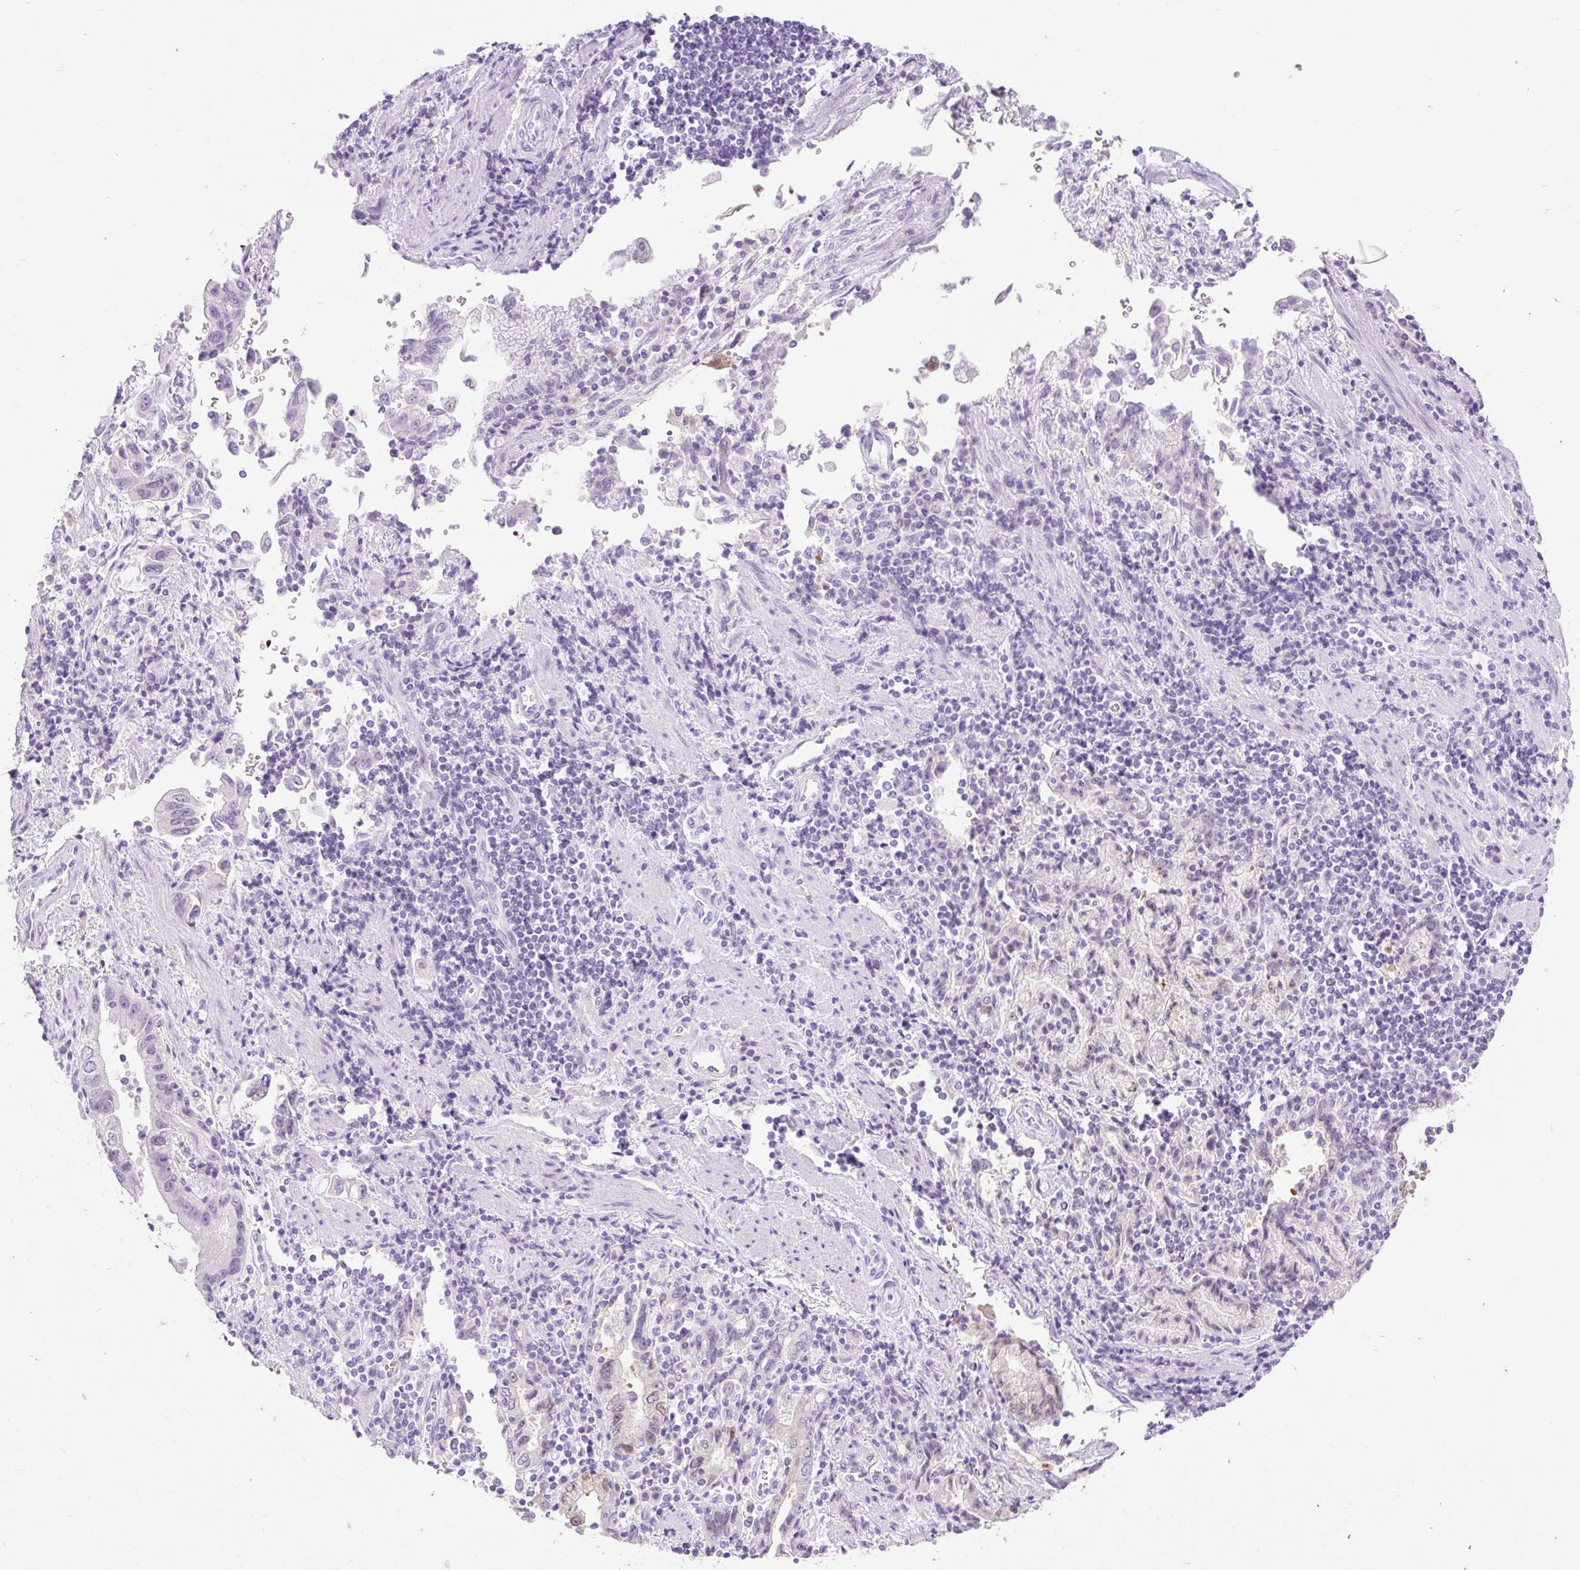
{"staining": {"intensity": "negative", "quantity": "none", "location": "none"}, "tissue": "stomach cancer", "cell_type": "Tumor cells", "image_type": "cancer", "snomed": [{"axis": "morphology", "description": "Adenocarcinoma, NOS"}, {"axis": "topography", "description": "Stomach"}], "caption": "Immunohistochemistry (IHC) histopathology image of stomach cancer stained for a protein (brown), which reveals no expression in tumor cells.", "gene": "SLC25A40", "patient": {"sex": "male", "age": 62}}